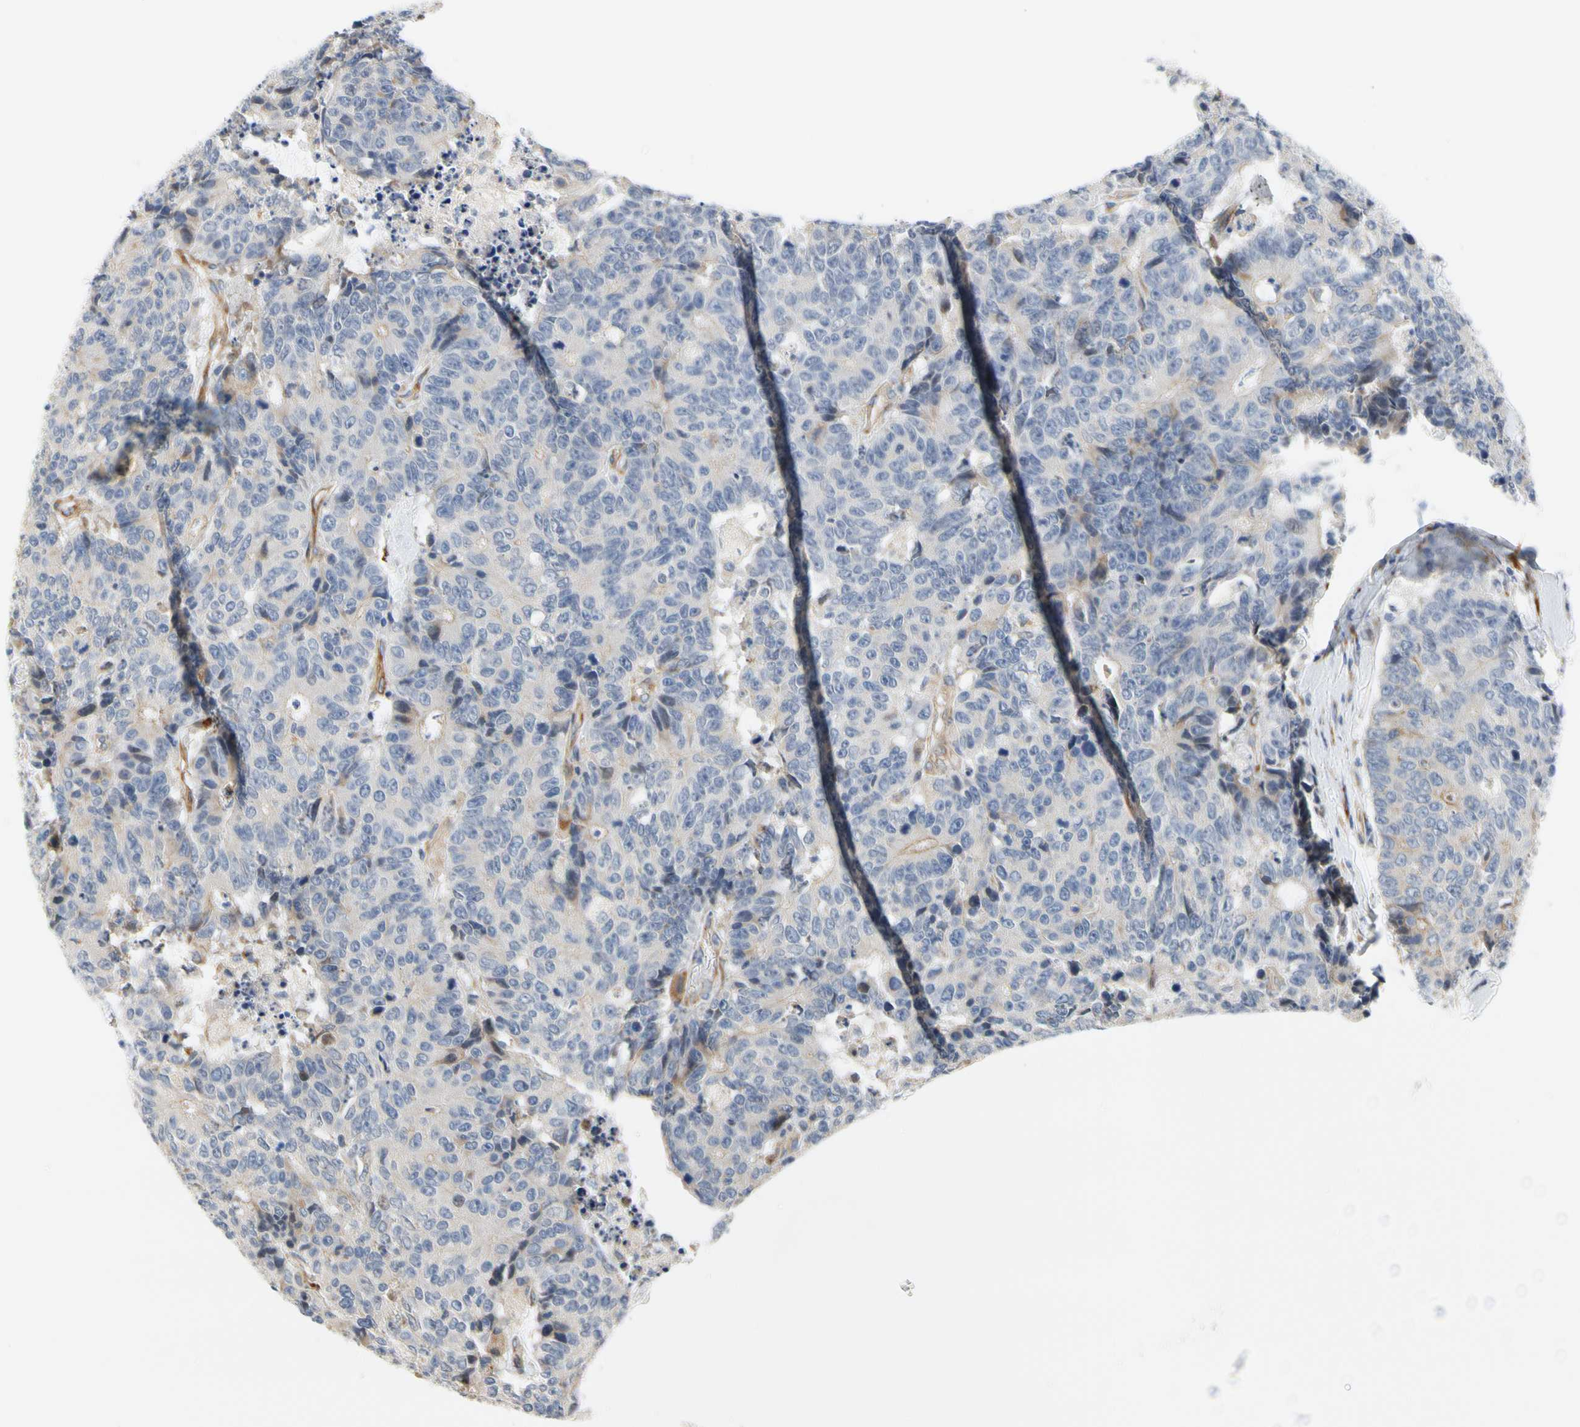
{"staining": {"intensity": "weak", "quantity": "<25%", "location": "cytoplasmic/membranous"}, "tissue": "colorectal cancer", "cell_type": "Tumor cells", "image_type": "cancer", "snomed": [{"axis": "morphology", "description": "Adenocarcinoma, NOS"}, {"axis": "topography", "description": "Colon"}], "caption": "Tumor cells are negative for protein expression in human colorectal adenocarcinoma.", "gene": "ZNF236", "patient": {"sex": "female", "age": 86}}